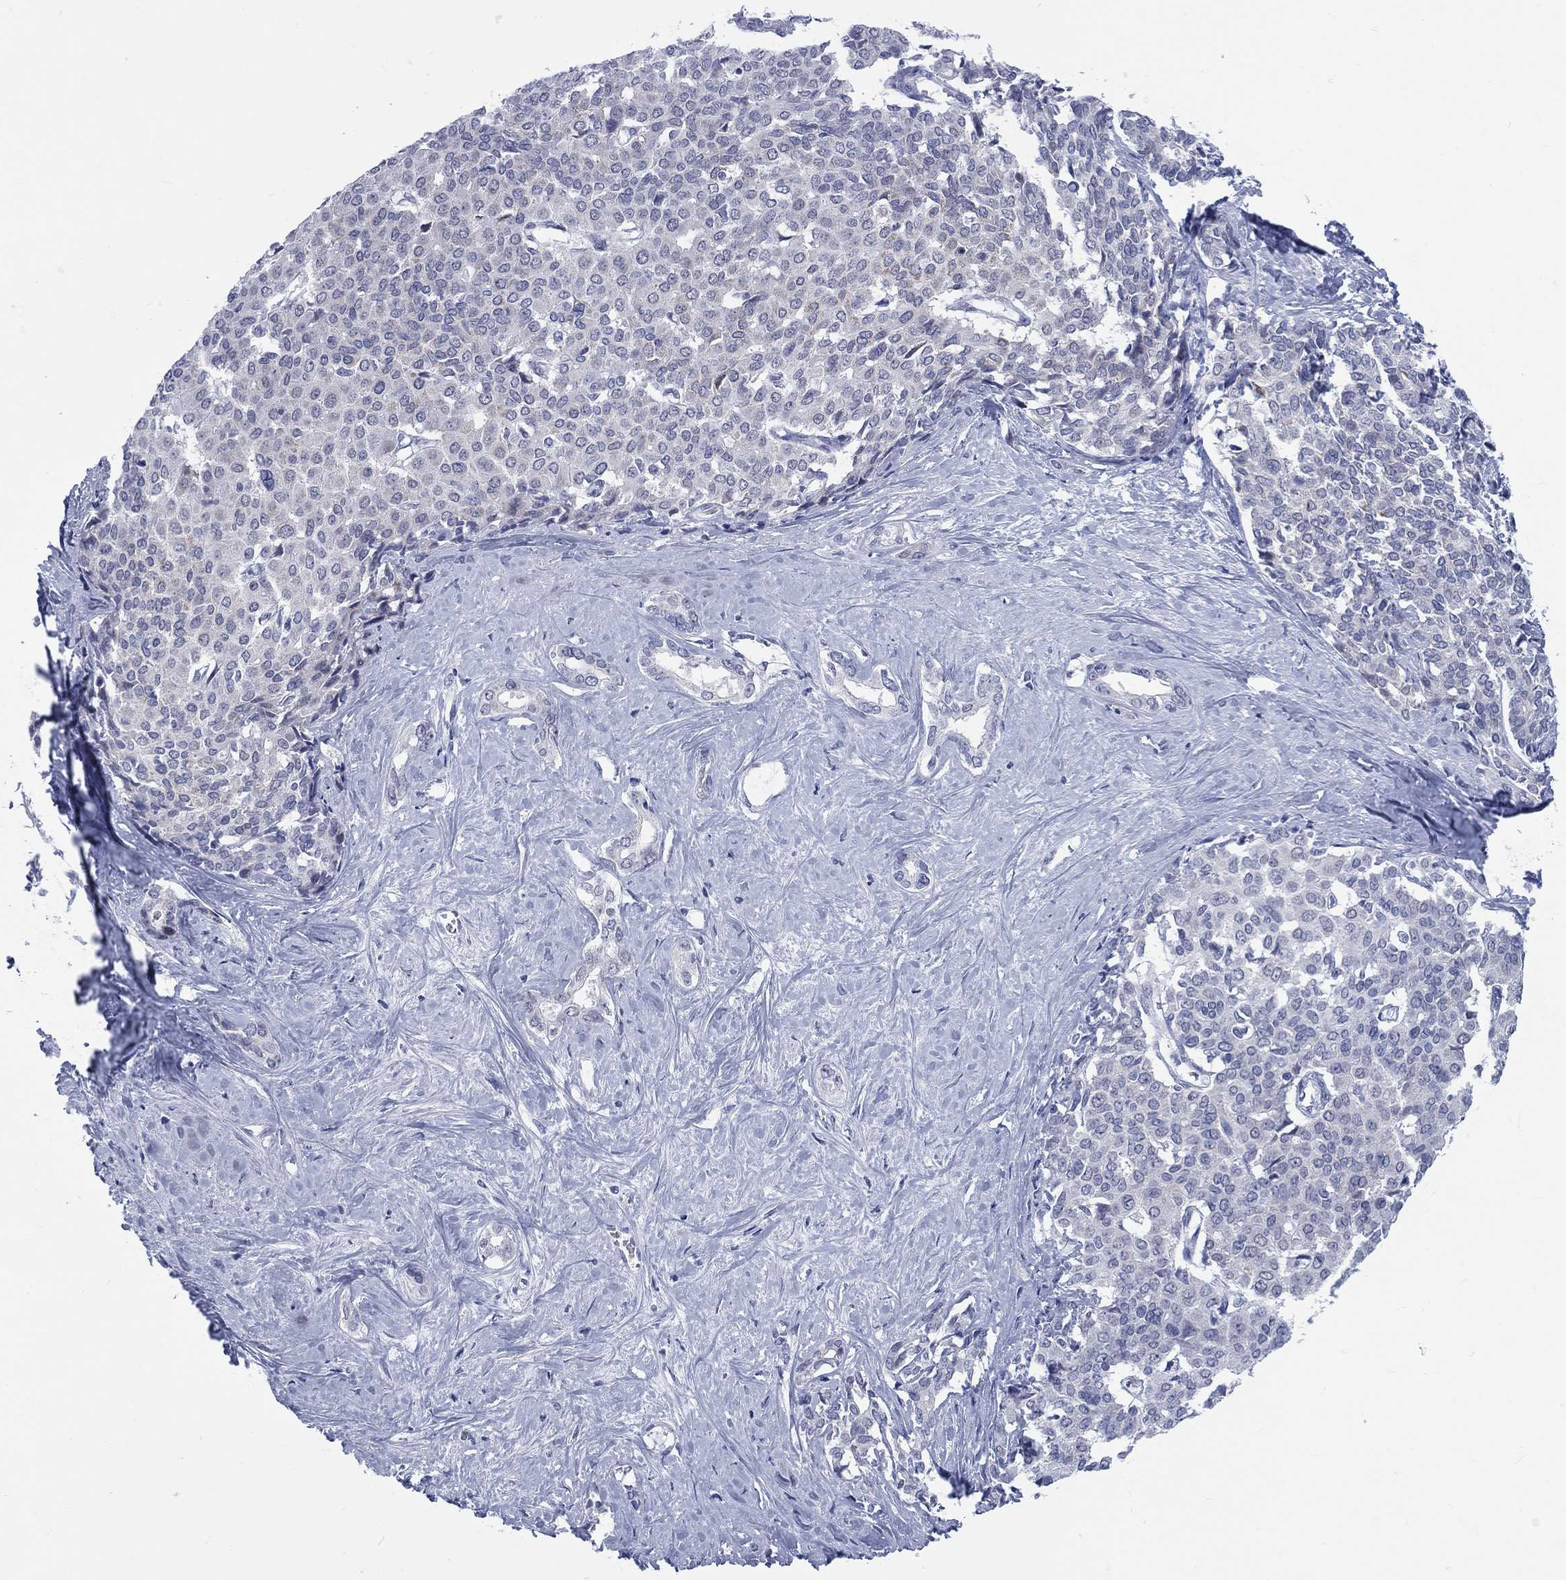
{"staining": {"intensity": "negative", "quantity": "none", "location": "none"}, "tissue": "liver cancer", "cell_type": "Tumor cells", "image_type": "cancer", "snomed": [{"axis": "morphology", "description": "Cholangiocarcinoma"}, {"axis": "topography", "description": "Liver"}], "caption": "The photomicrograph demonstrates no staining of tumor cells in liver cholangiocarcinoma.", "gene": "MLLT10", "patient": {"sex": "female", "age": 47}}